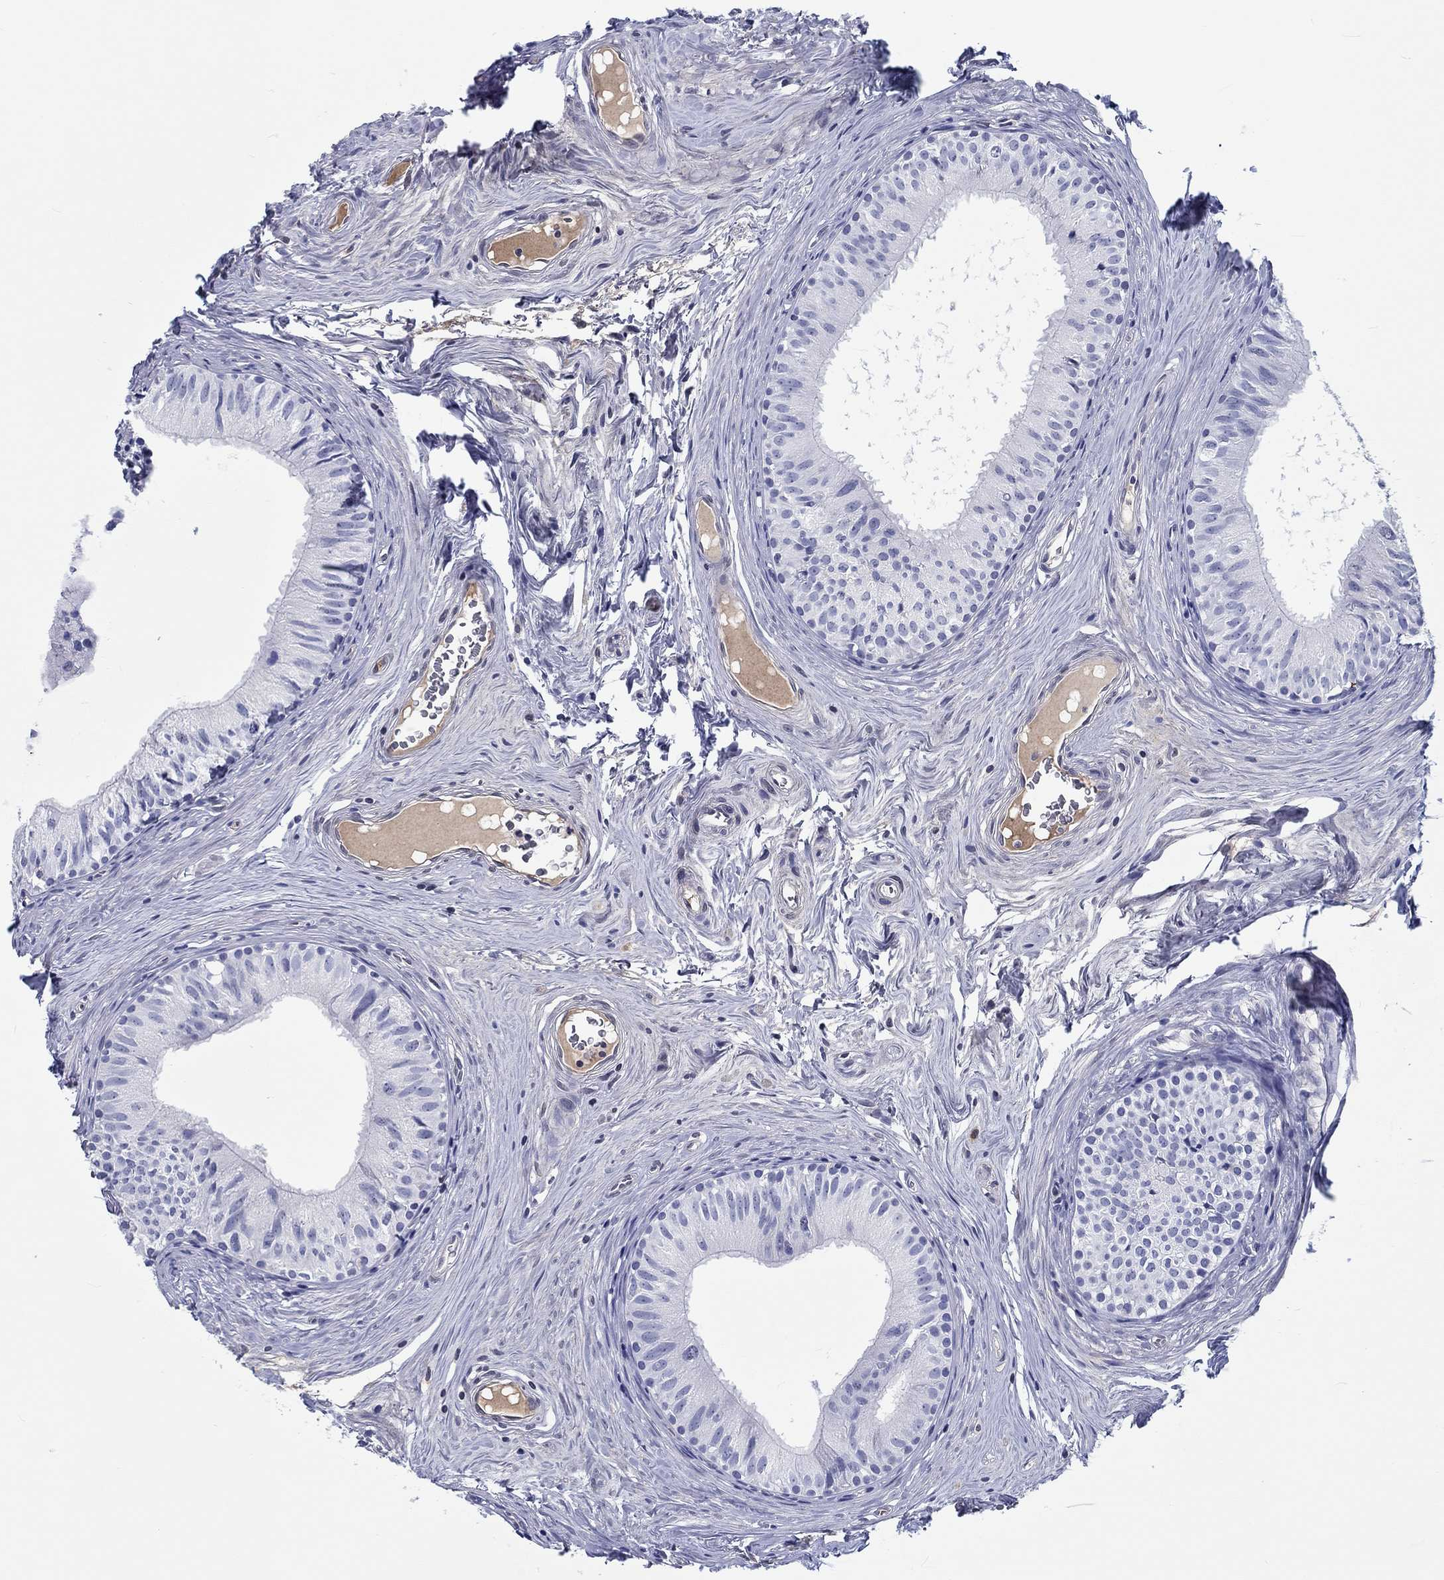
{"staining": {"intensity": "negative", "quantity": "none", "location": "none"}, "tissue": "epididymis", "cell_type": "Glandular cells", "image_type": "normal", "snomed": [{"axis": "morphology", "description": "Normal tissue, NOS"}, {"axis": "topography", "description": "Epididymis"}], "caption": "The image shows no staining of glandular cells in benign epididymis.", "gene": "CDY1B", "patient": {"sex": "male", "age": 52}}